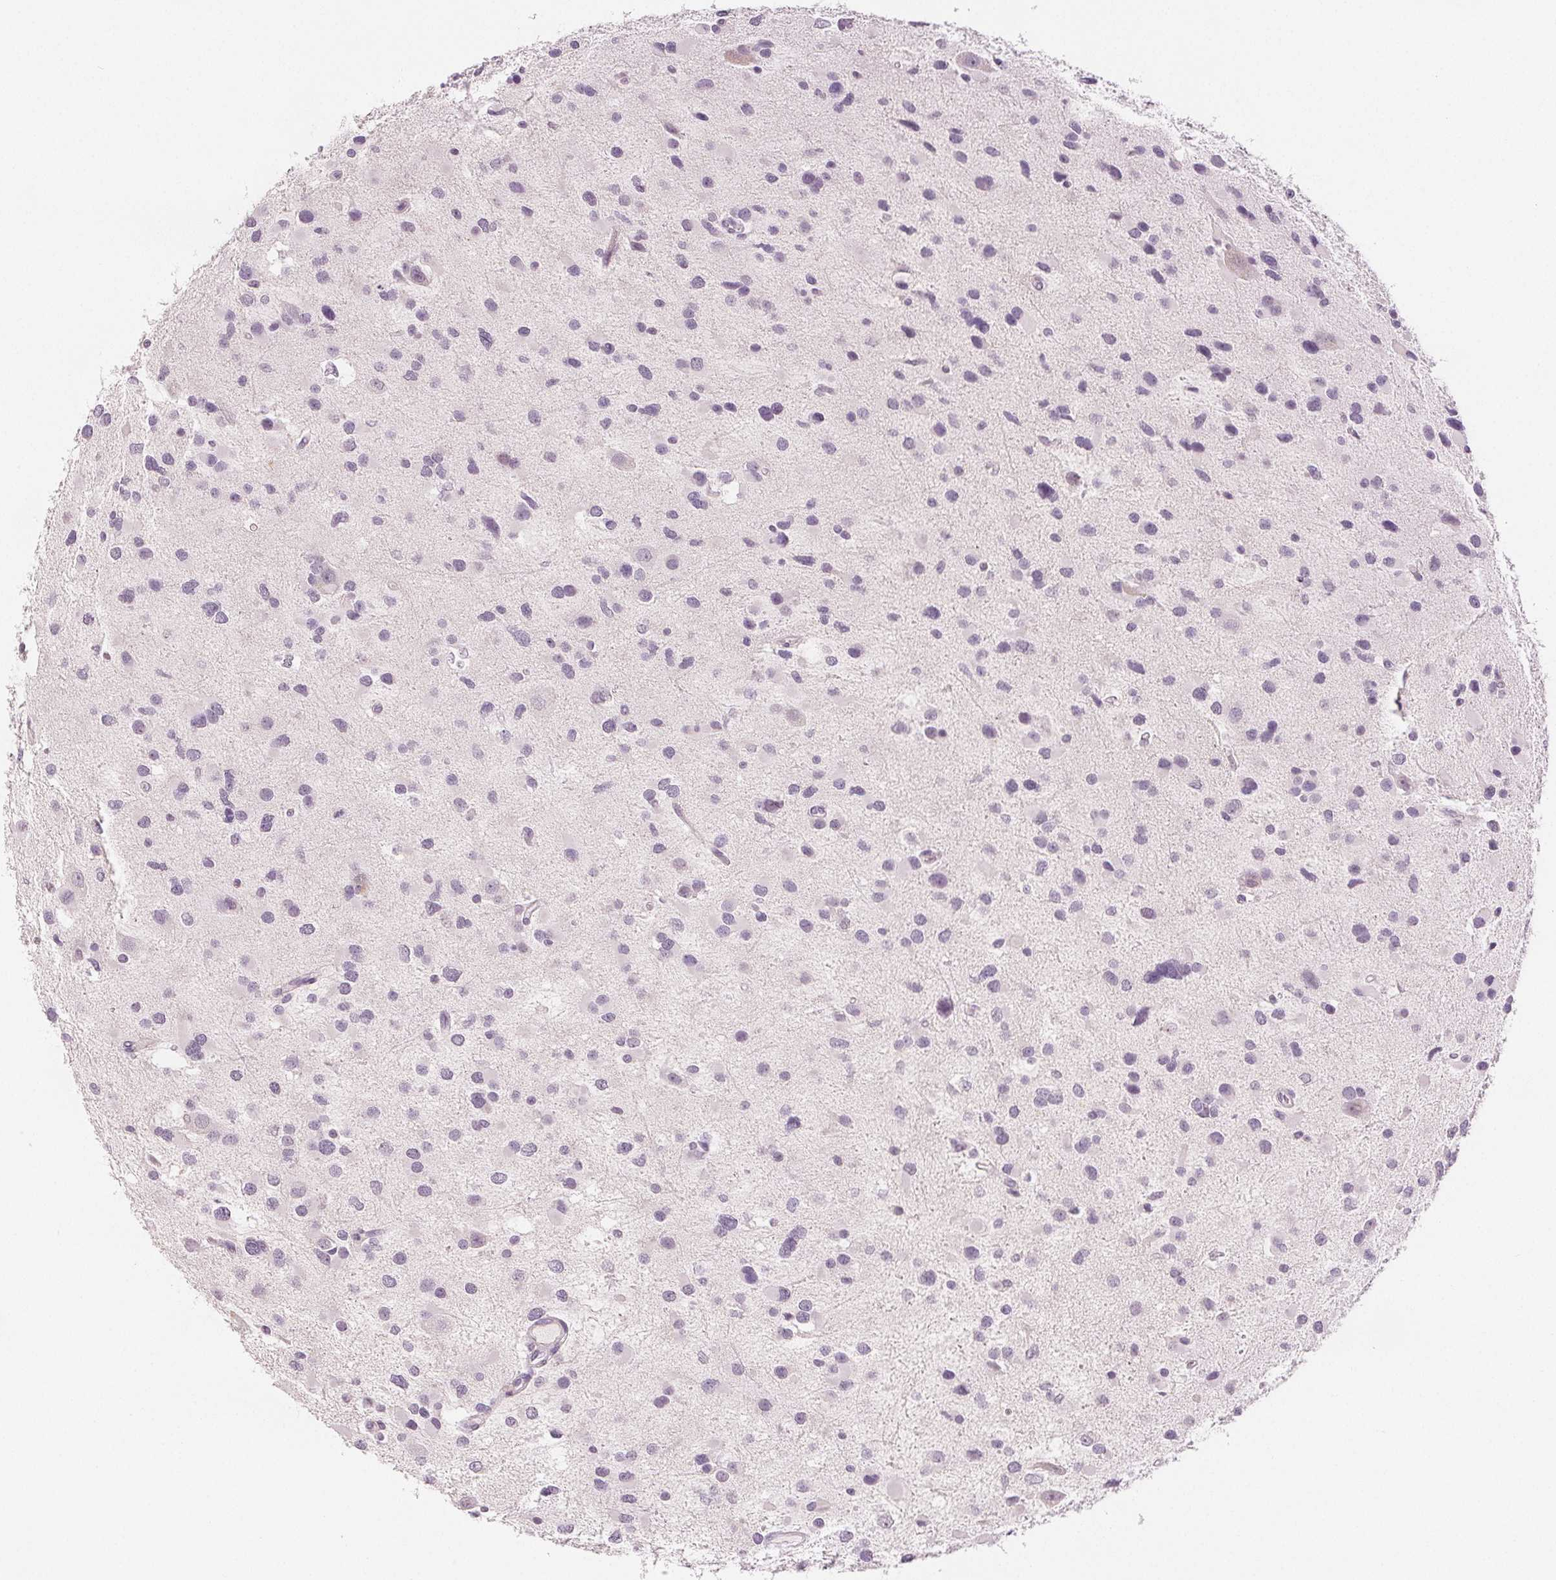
{"staining": {"intensity": "negative", "quantity": "none", "location": "none"}, "tissue": "glioma", "cell_type": "Tumor cells", "image_type": "cancer", "snomed": [{"axis": "morphology", "description": "Glioma, malignant, Low grade"}, {"axis": "topography", "description": "Brain"}], "caption": "IHC photomicrograph of neoplastic tissue: human glioma stained with DAB (3,3'-diaminobenzidine) displays no significant protein expression in tumor cells. (Brightfield microscopy of DAB immunohistochemistry at high magnification).", "gene": "SCGN", "patient": {"sex": "female", "age": 32}}